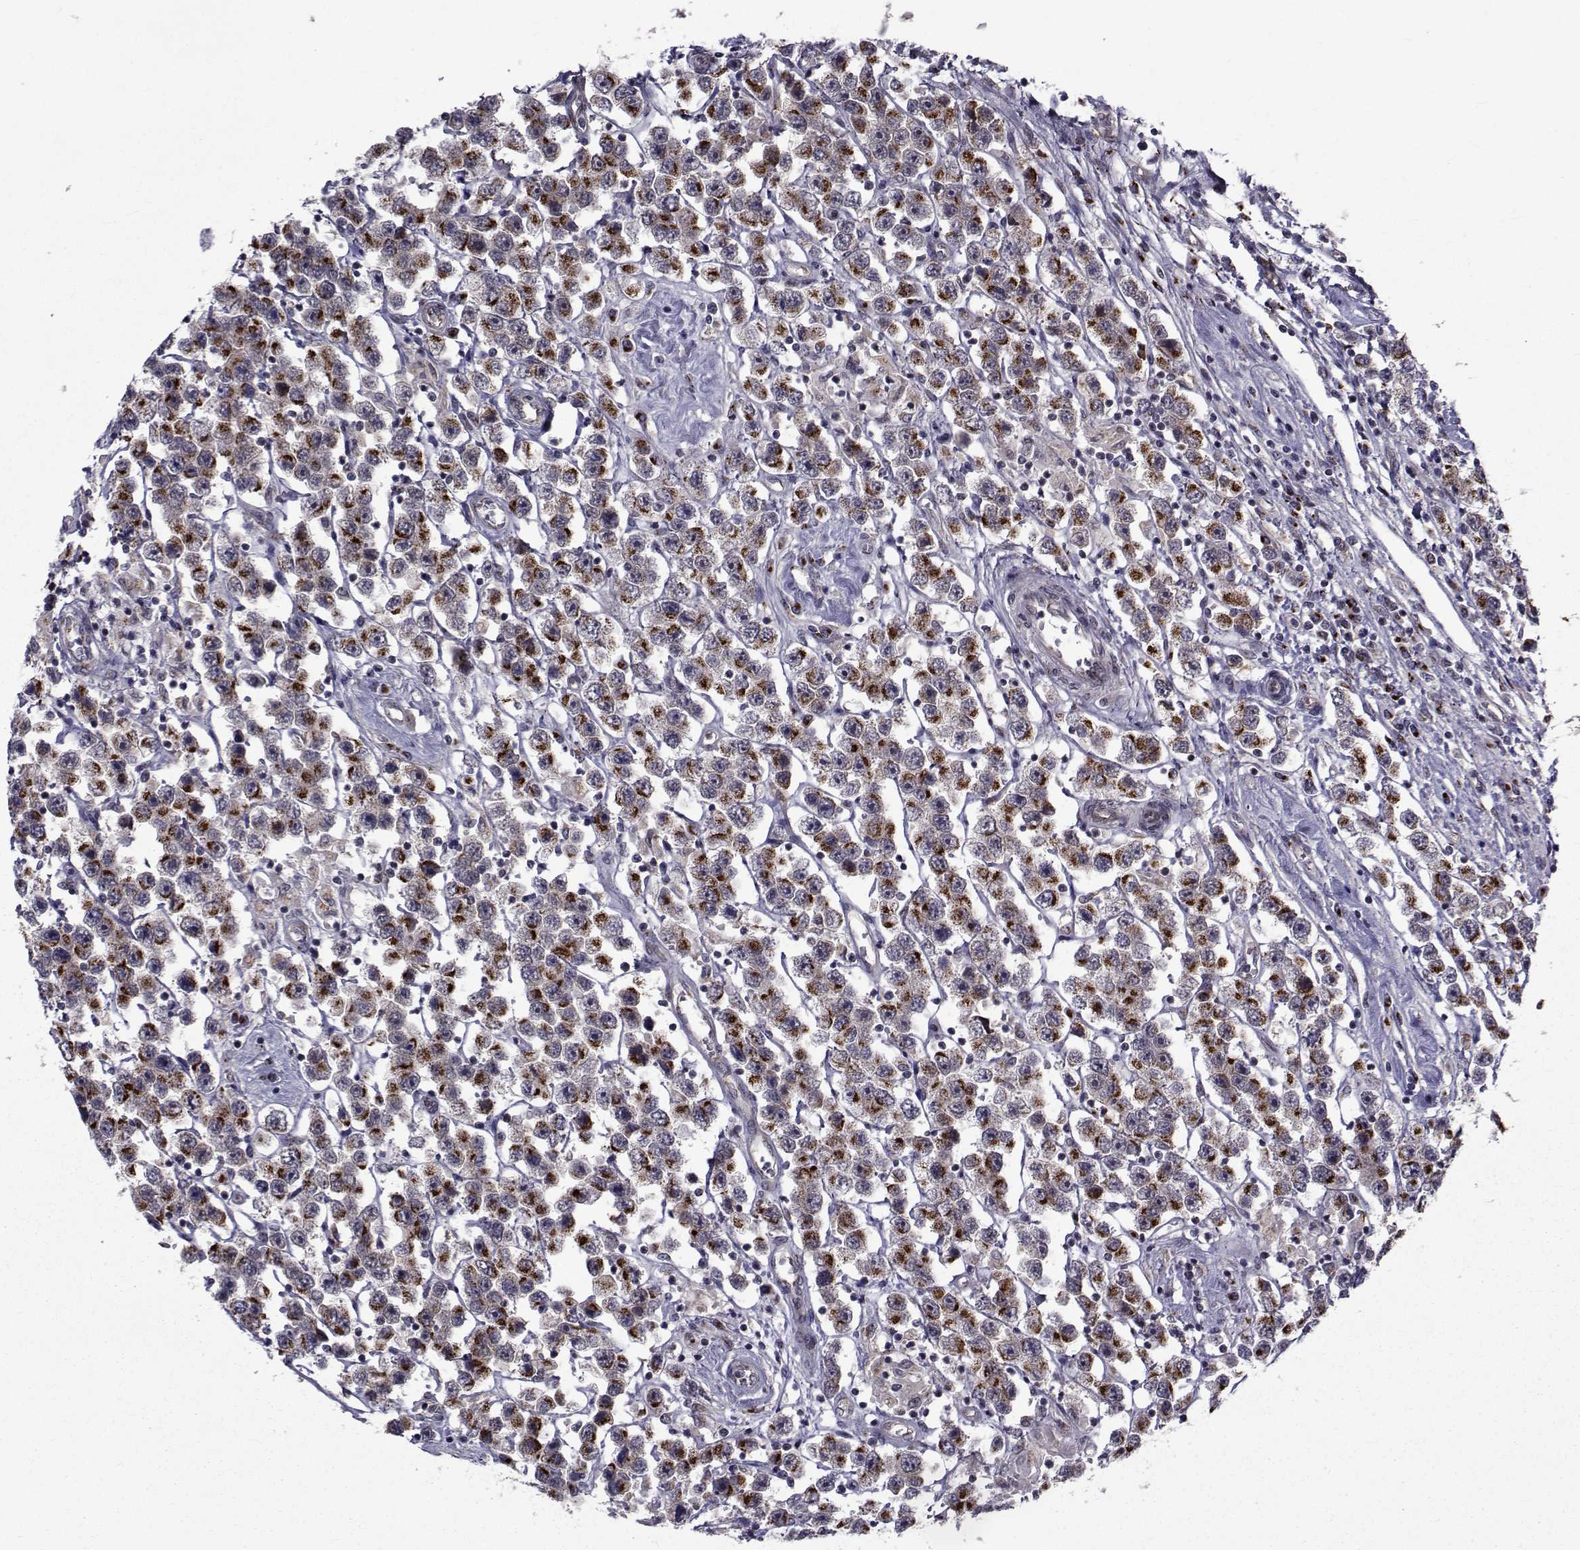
{"staining": {"intensity": "moderate", "quantity": "25%-75%", "location": "cytoplasmic/membranous"}, "tissue": "testis cancer", "cell_type": "Tumor cells", "image_type": "cancer", "snomed": [{"axis": "morphology", "description": "Seminoma, NOS"}, {"axis": "topography", "description": "Testis"}], "caption": "Testis cancer tissue exhibits moderate cytoplasmic/membranous expression in about 25%-75% of tumor cells, visualized by immunohistochemistry.", "gene": "ATP6V1C2", "patient": {"sex": "male", "age": 45}}